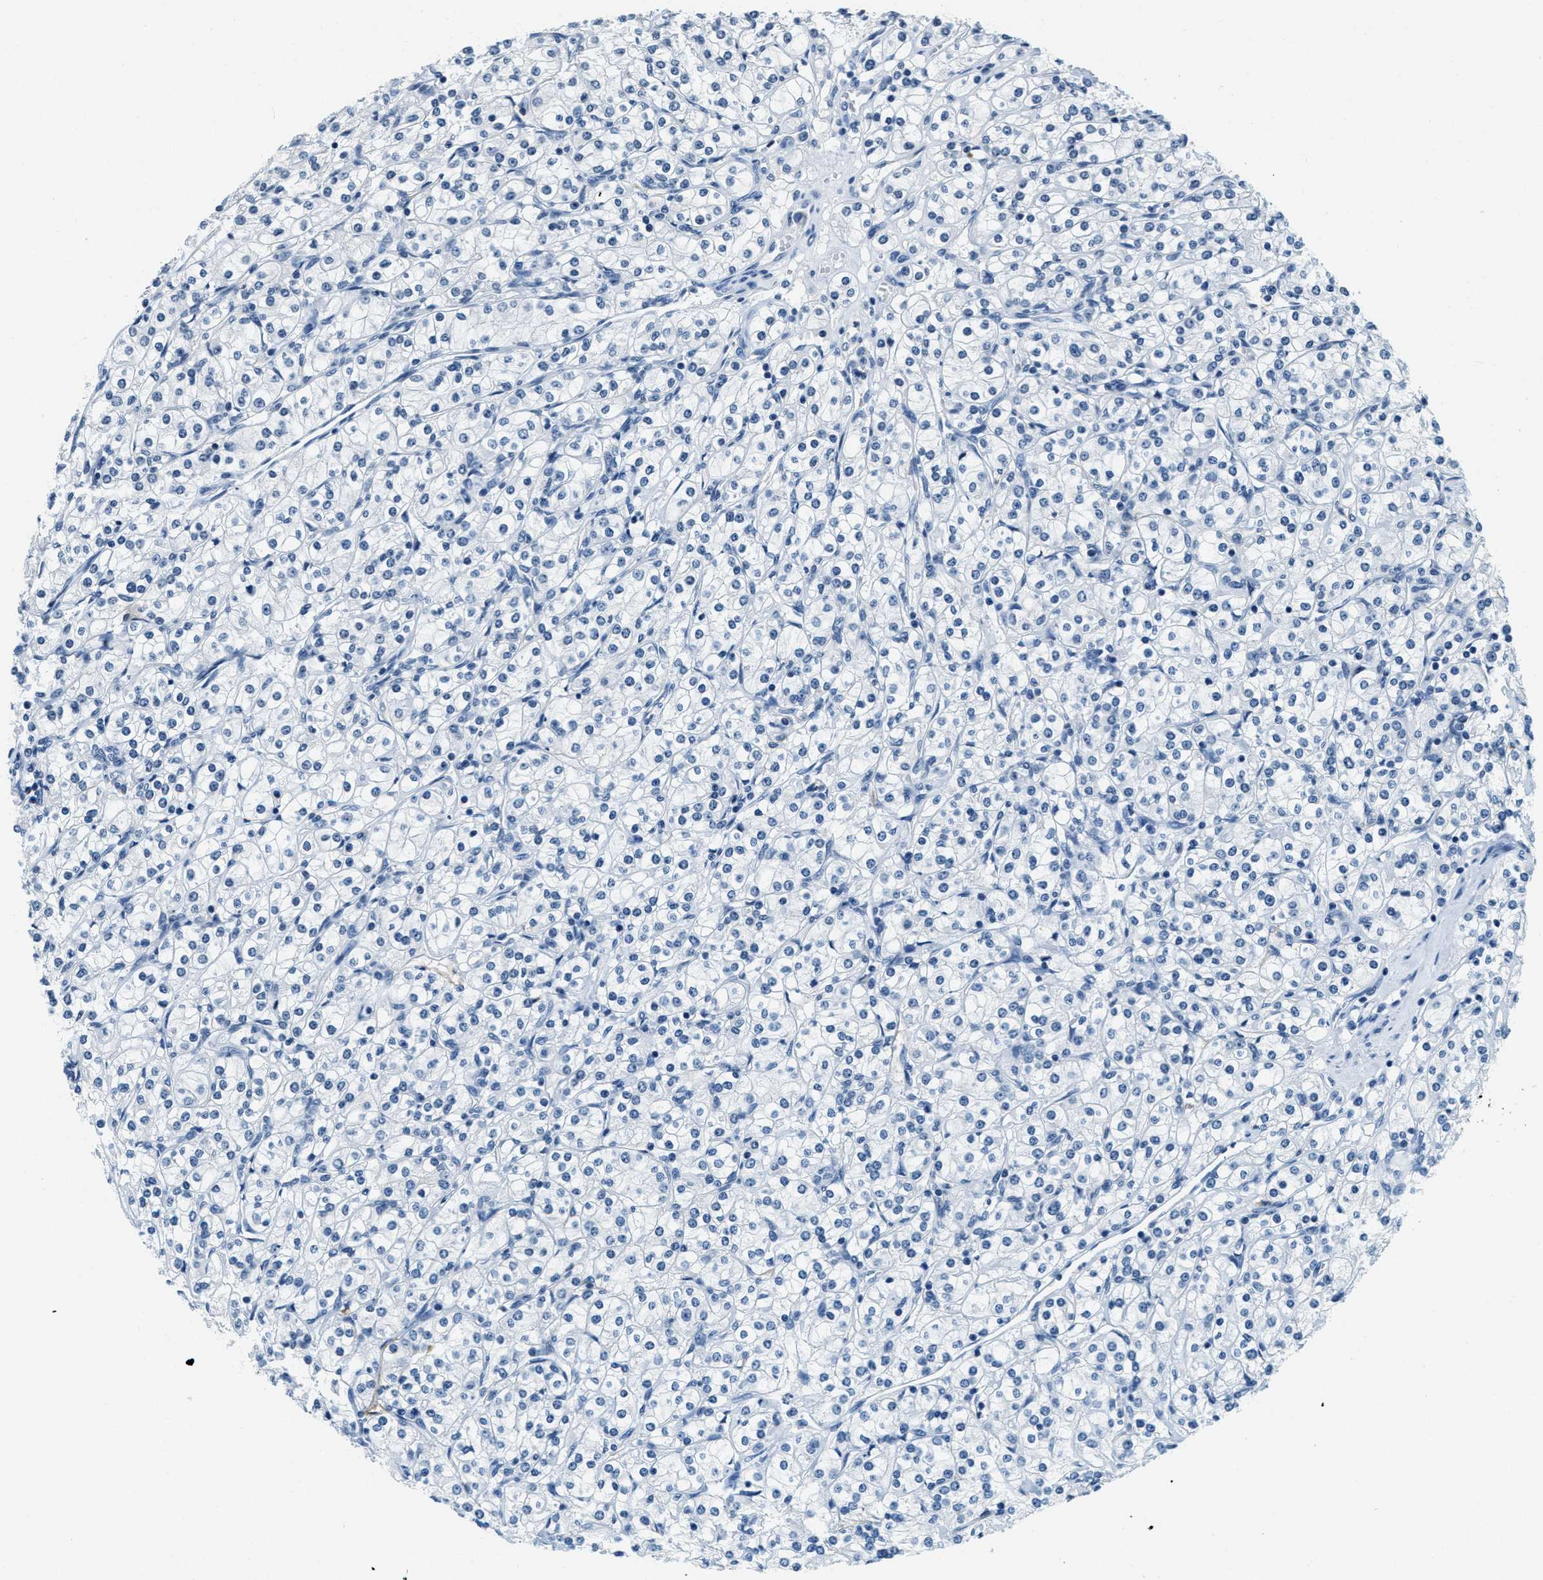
{"staining": {"intensity": "negative", "quantity": "none", "location": "none"}, "tissue": "renal cancer", "cell_type": "Tumor cells", "image_type": "cancer", "snomed": [{"axis": "morphology", "description": "Adenocarcinoma, NOS"}, {"axis": "topography", "description": "Kidney"}], "caption": "IHC image of human adenocarcinoma (renal) stained for a protein (brown), which displays no positivity in tumor cells.", "gene": "CA4", "patient": {"sex": "male", "age": 77}}